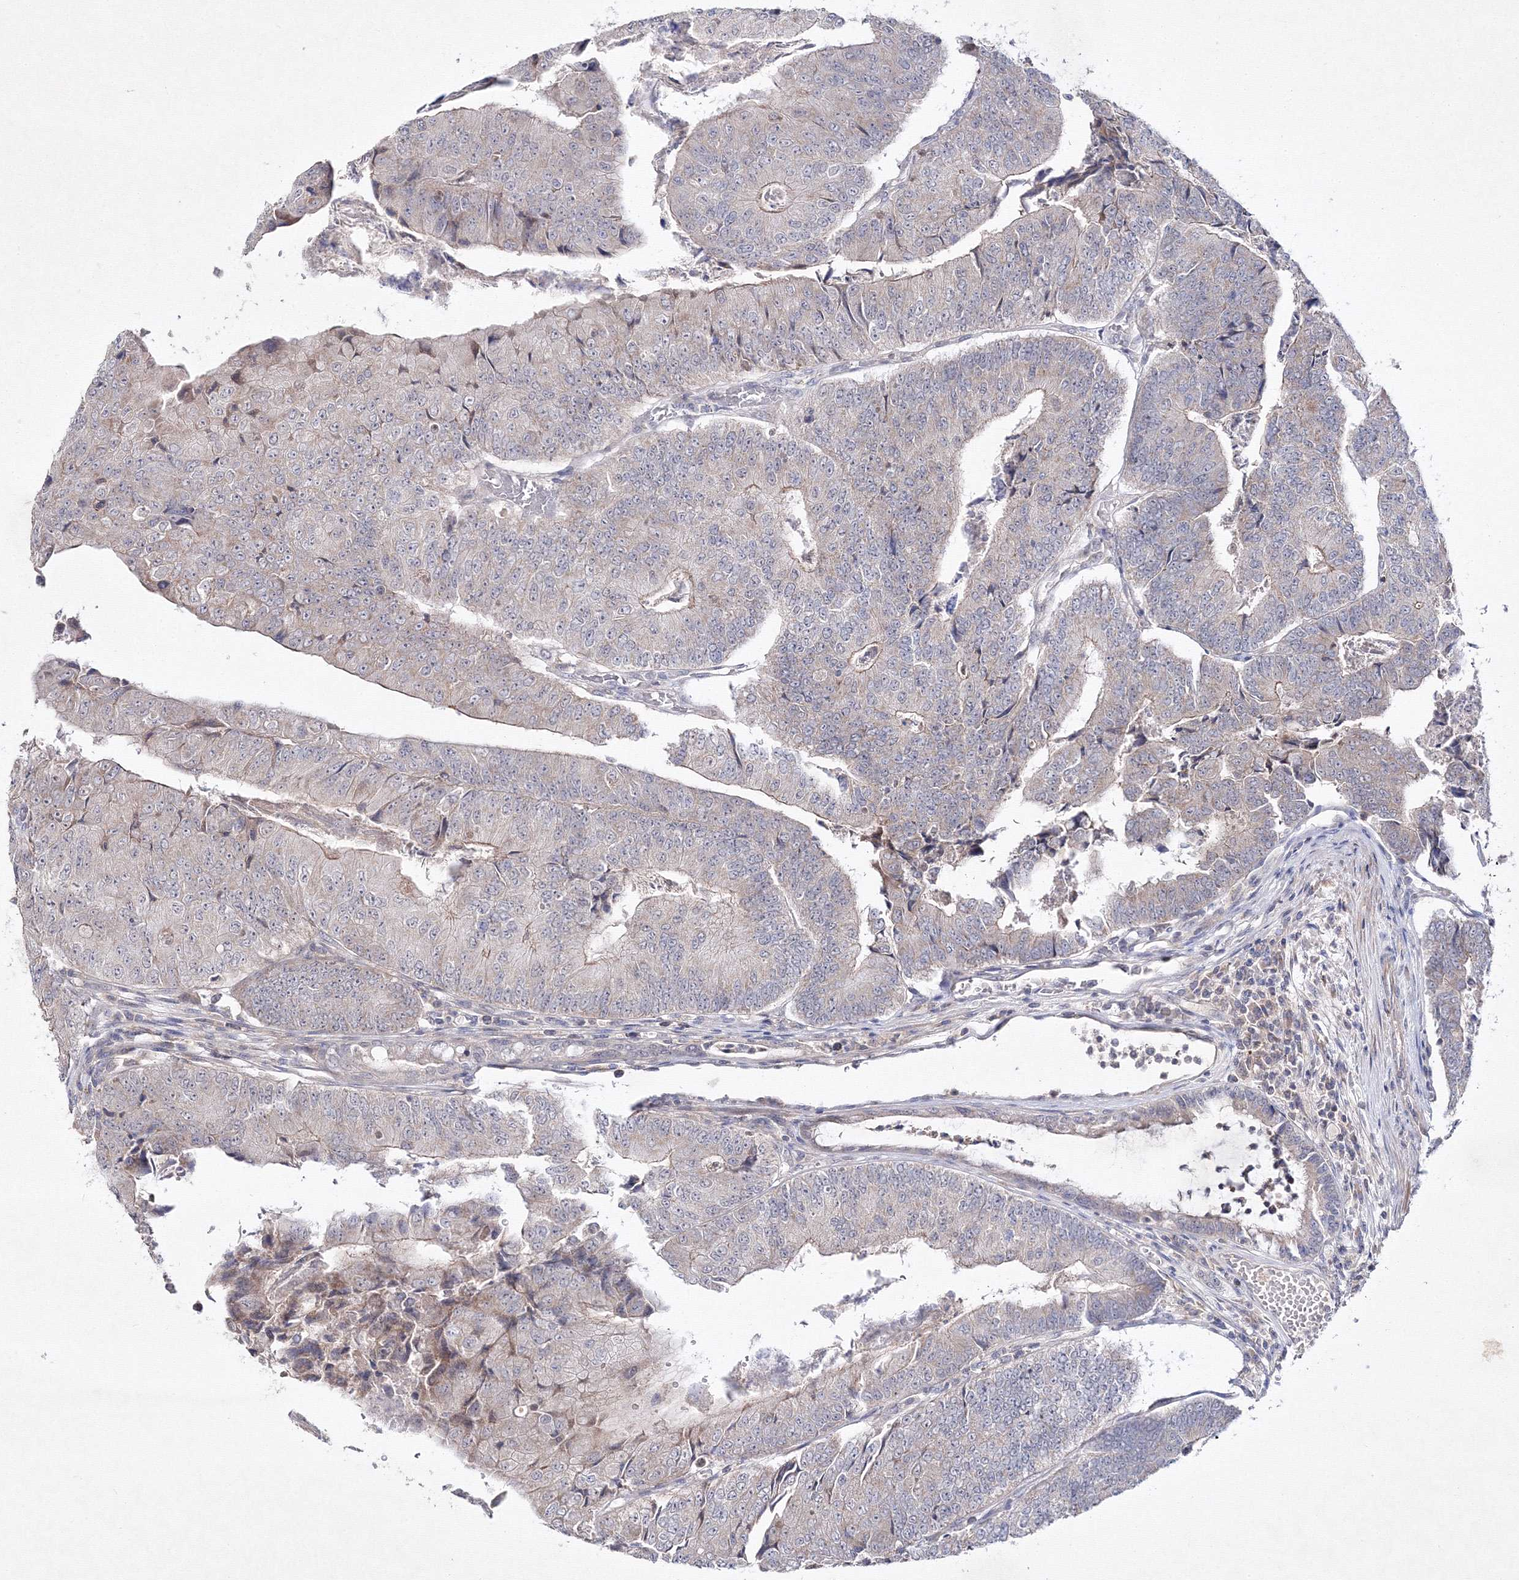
{"staining": {"intensity": "negative", "quantity": "none", "location": "none"}, "tissue": "colorectal cancer", "cell_type": "Tumor cells", "image_type": "cancer", "snomed": [{"axis": "morphology", "description": "Adenocarcinoma, NOS"}, {"axis": "topography", "description": "Colon"}], "caption": "Immunohistochemistry (IHC) histopathology image of neoplastic tissue: human colorectal adenocarcinoma stained with DAB exhibits no significant protein staining in tumor cells.", "gene": "NEU4", "patient": {"sex": "female", "age": 67}}